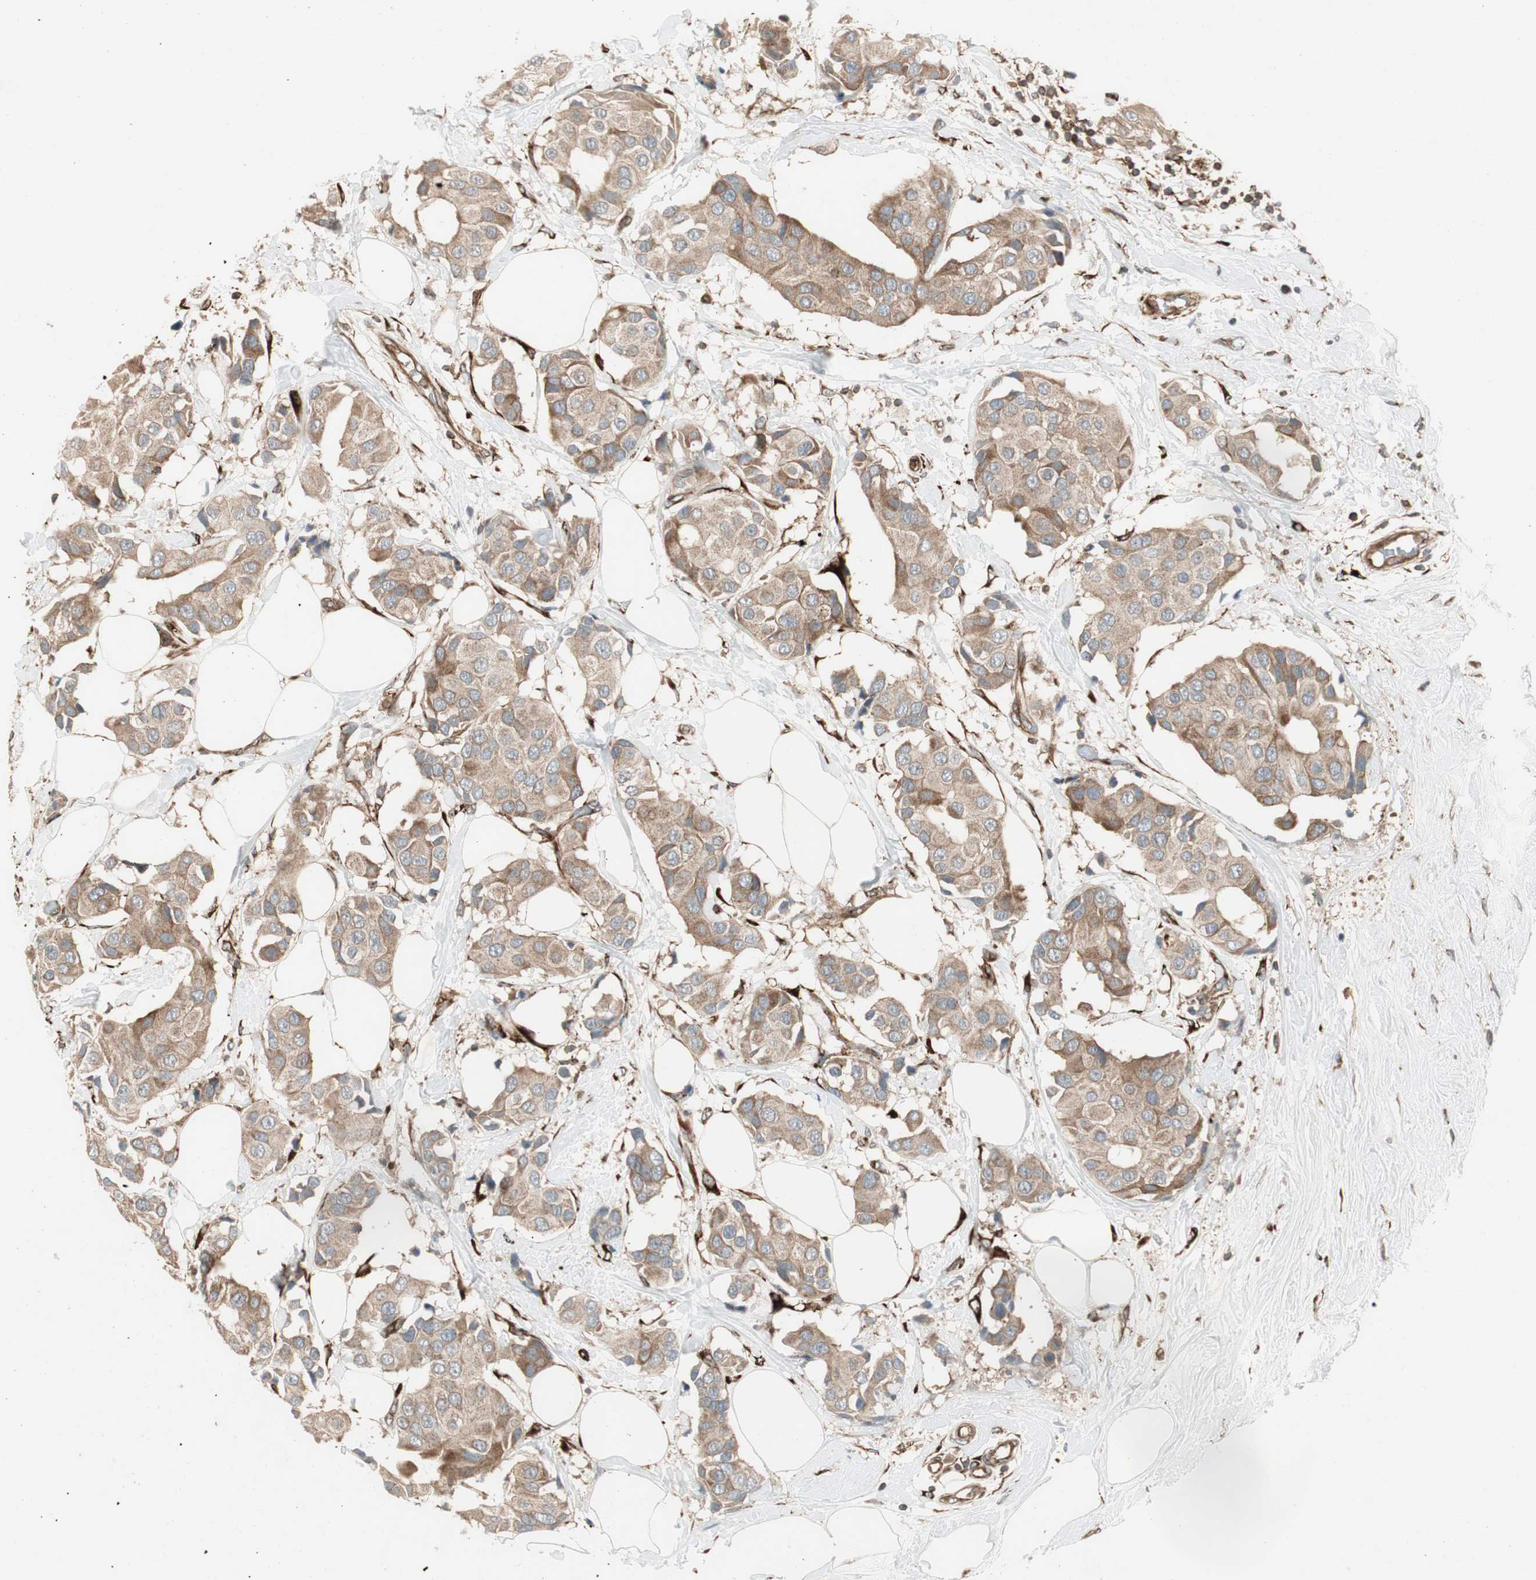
{"staining": {"intensity": "weak", "quantity": ">75%", "location": "cytoplasmic/membranous"}, "tissue": "breast cancer", "cell_type": "Tumor cells", "image_type": "cancer", "snomed": [{"axis": "morphology", "description": "Normal tissue, NOS"}, {"axis": "morphology", "description": "Duct carcinoma"}, {"axis": "topography", "description": "Breast"}], "caption": "About >75% of tumor cells in human breast cancer (infiltrating ductal carcinoma) reveal weak cytoplasmic/membranous protein positivity as visualized by brown immunohistochemical staining.", "gene": "PRKG1", "patient": {"sex": "female", "age": 39}}